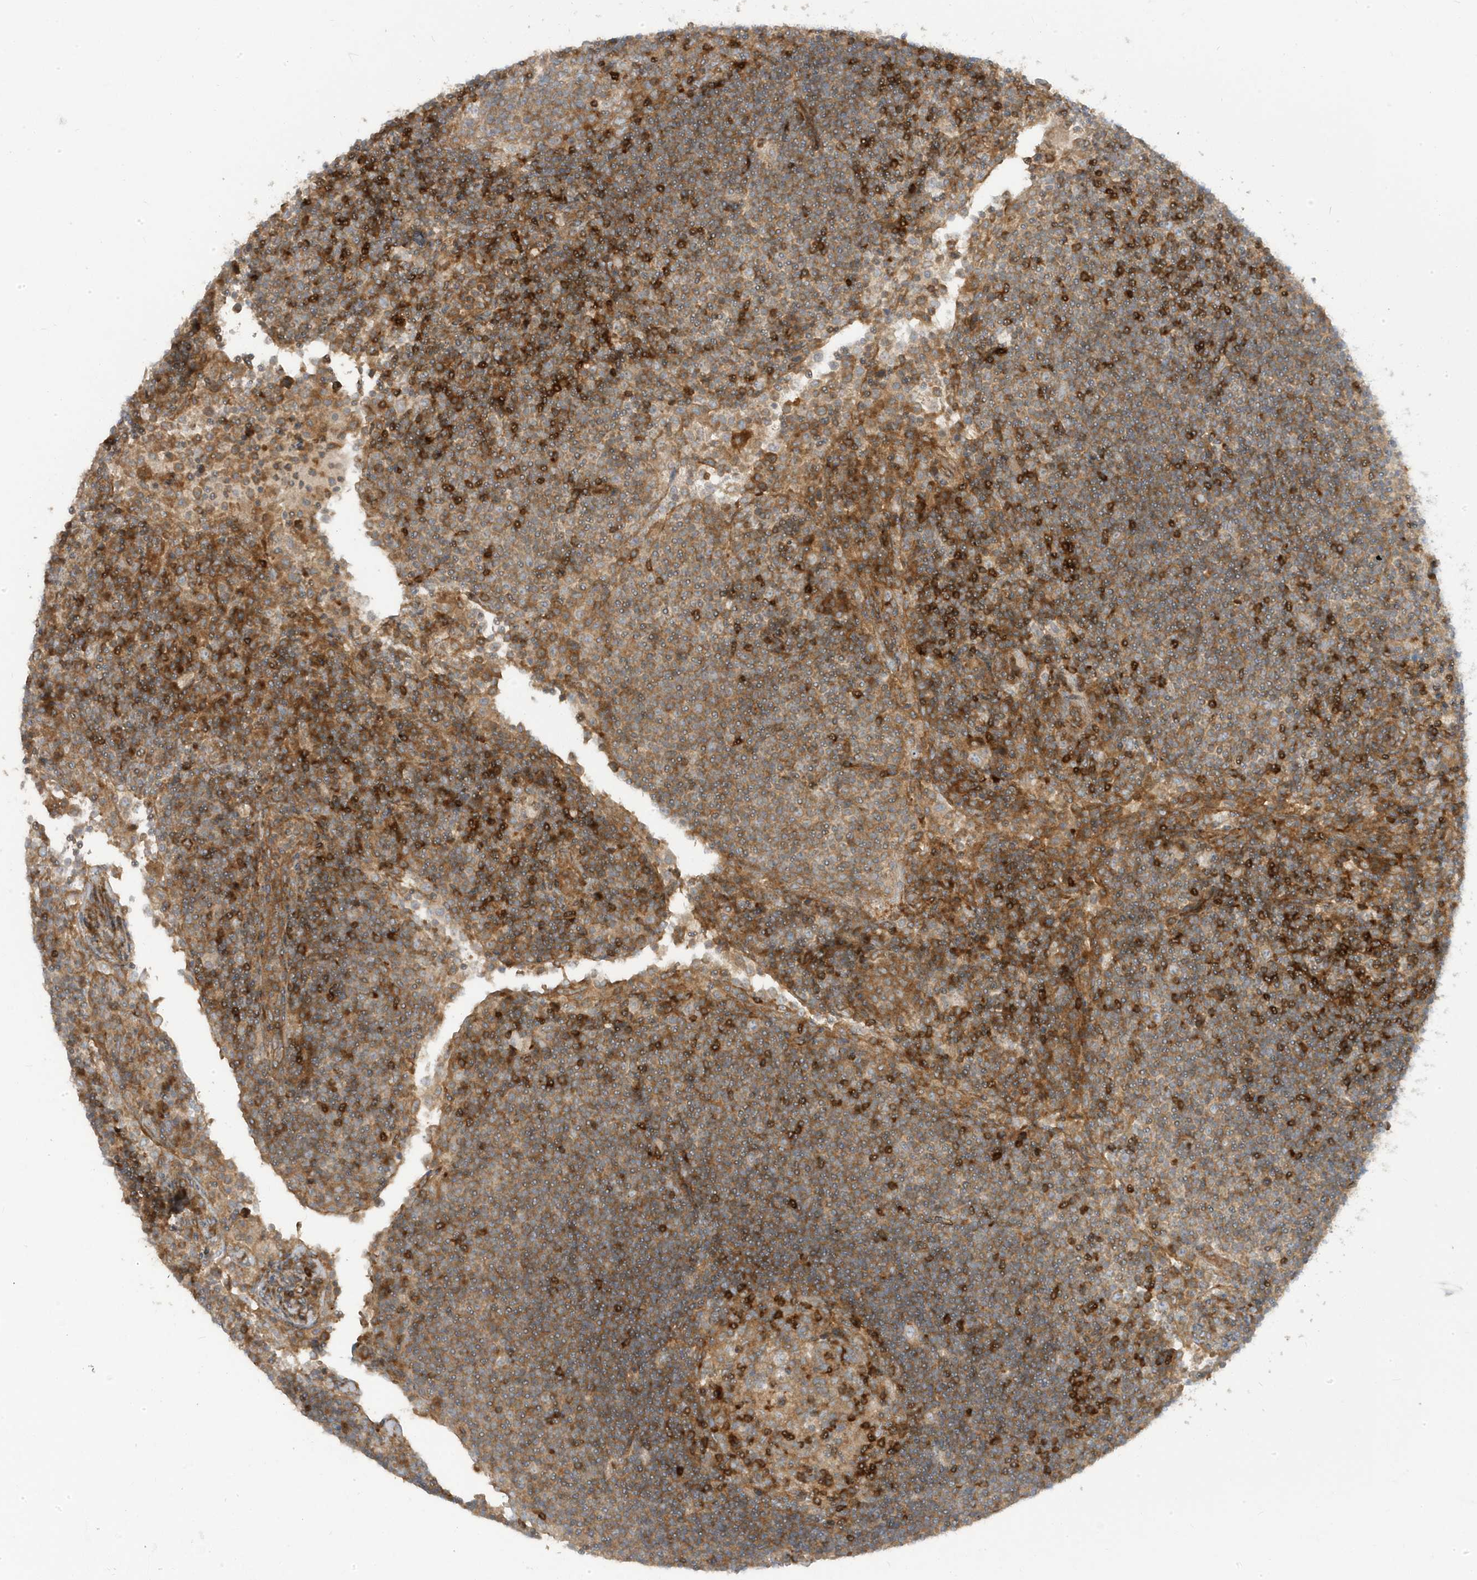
{"staining": {"intensity": "strong", "quantity": "<25%", "location": "cytoplasmic/membranous"}, "tissue": "lymph node", "cell_type": "Germinal center cells", "image_type": "normal", "snomed": [{"axis": "morphology", "description": "Normal tissue, NOS"}, {"axis": "topography", "description": "Lymph node"}], "caption": "IHC image of normal lymph node: human lymph node stained using immunohistochemistry exhibits medium levels of strong protein expression localized specifically in the cytoplasmic/membranous of germinal center cells, appearing as a cytoplasmic/membranous brown color.", "gene": "STAM", "patient": {"sex": "female", "age": 53}}